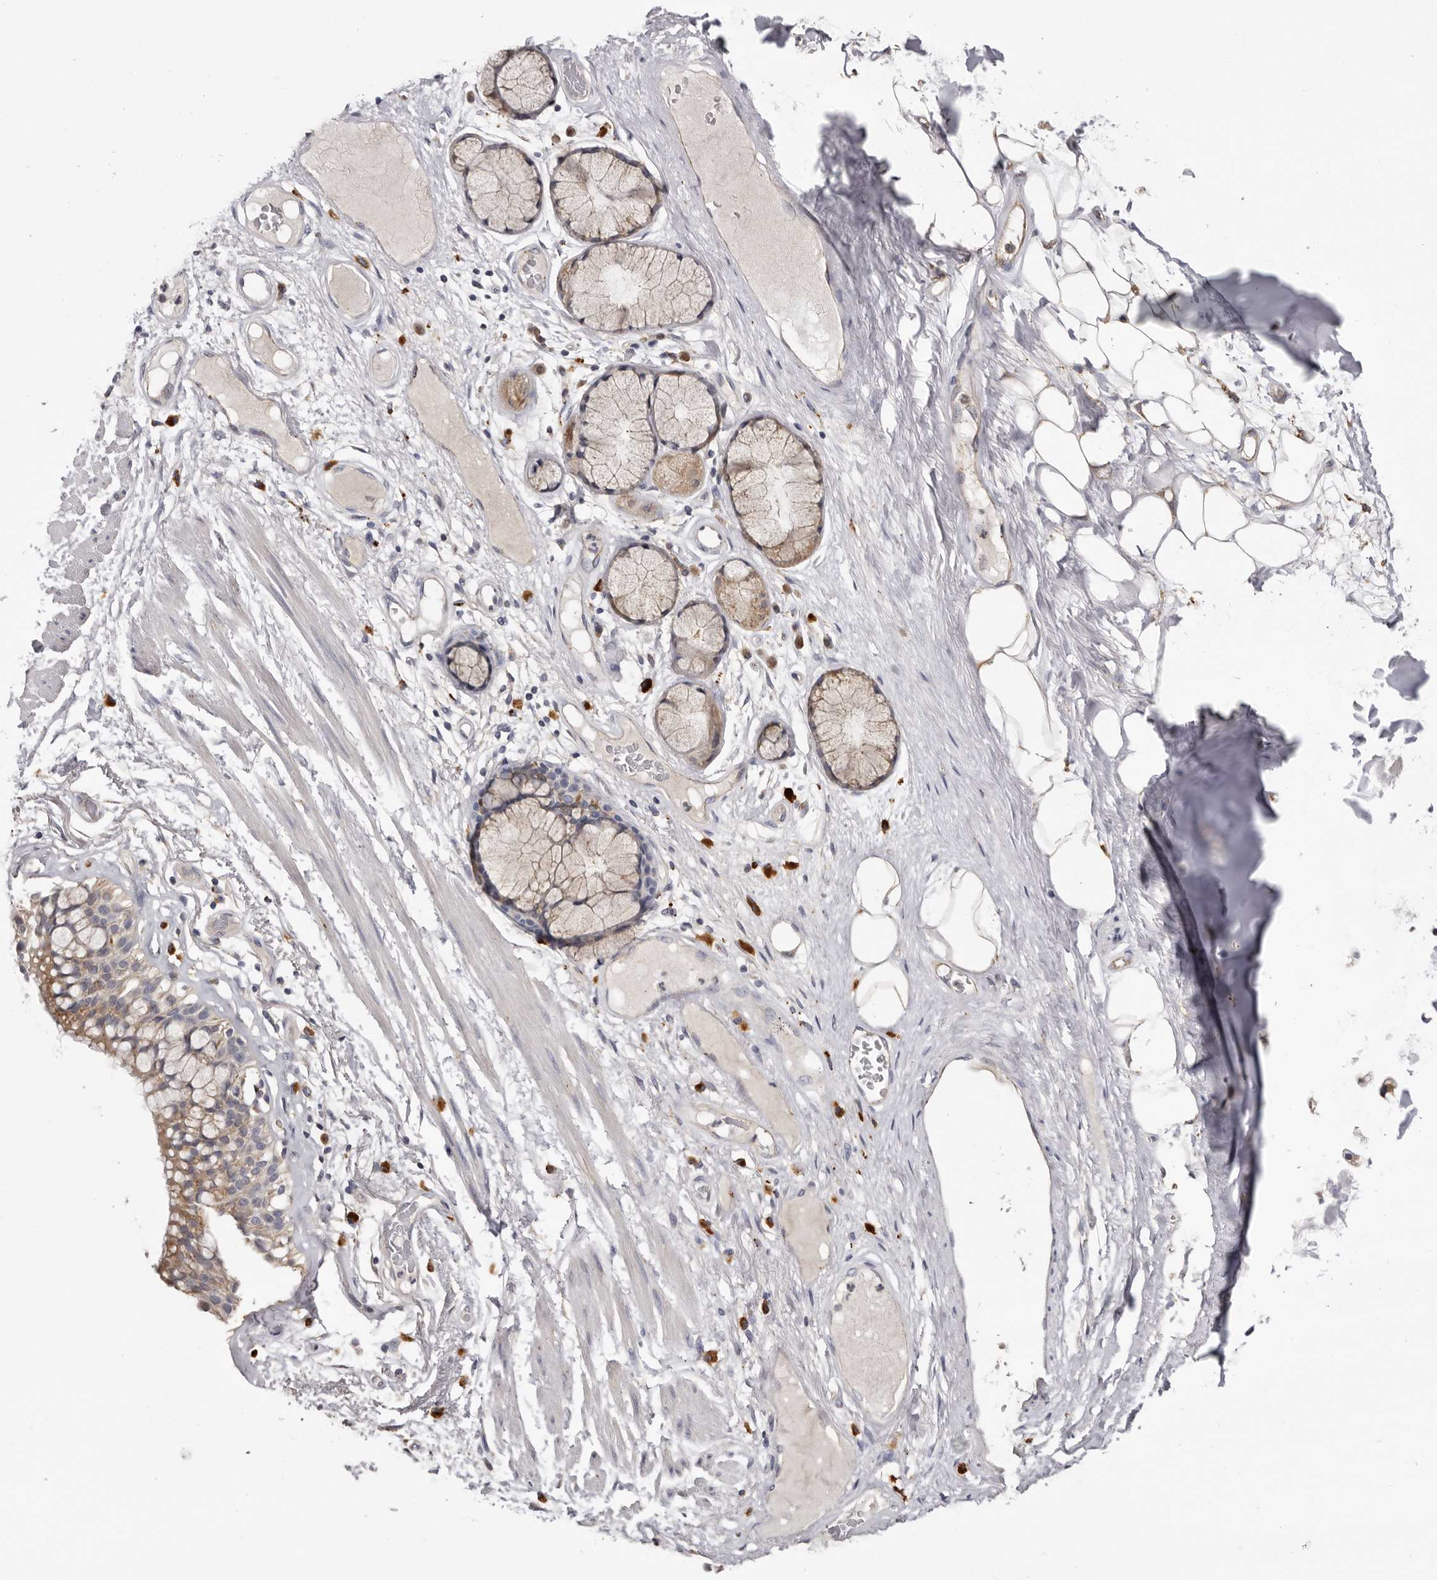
{"staining": {"intensity": "weak", "quantity": "25%-75%", "location": "cytoplasmic/membranous,nuclear"}, "tissue": "adipose tissue", "cell_type": "Adipocytes", "image_type": "normal", "snomed": [{"axis": "morphology", "description": "Normal tissue, NOS"}, {"axis": "topography", "description": "Bronchus"}], "caption": "Adipose tissue stained with DAB (3,3'-diaminobenzidine) immunohistochemistry reveals low levels of weak cytoplasmic/membranous,nuclear expression in about 25%-75% of adipocytes. The protein of interest is shown in brown color, while the nuclei are stained blue.", "gene": "DAP", "patient": {"sex": "male", "age": 66}}